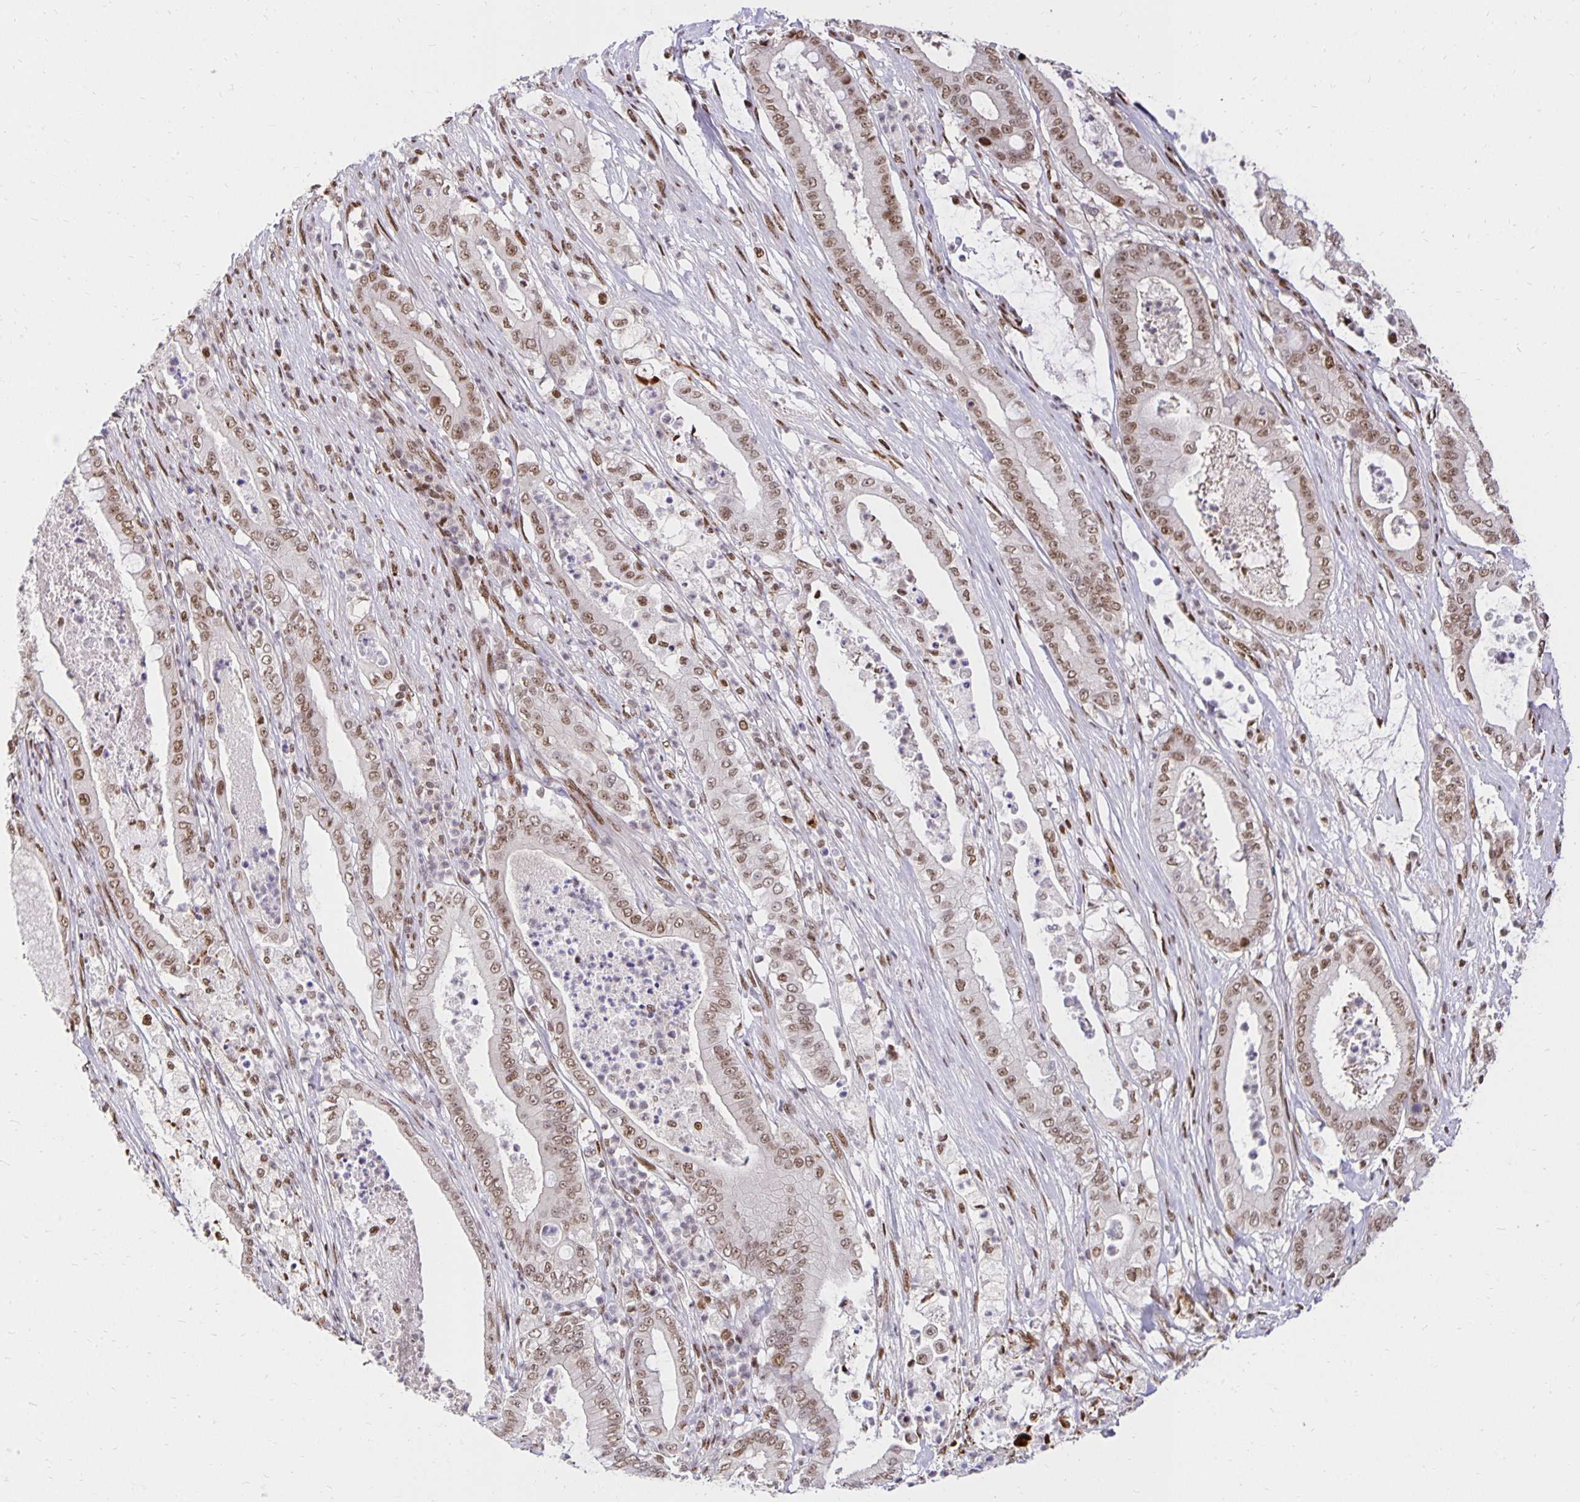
{"staining": {"intensity": "moderate", "quantity": ">75%", "location": "nuclear"}, "tissue": "pancreatic cancer", "cell_type": "Tumor cells", "image_type": "cancer", "snomed": [{"axis": "morphology", "description": "Adenocarcinoma, NOS"}, {"axis": "topography", "description": "Pancreas"}], "caption": "The immunohistochemical stain shows moderate nuclear positivity in tumor cells of pancreatic cancer (adenocarcinoma) tissue.", "gene": "ZNF579", "patient": {"sex": "male", "age": 71}}